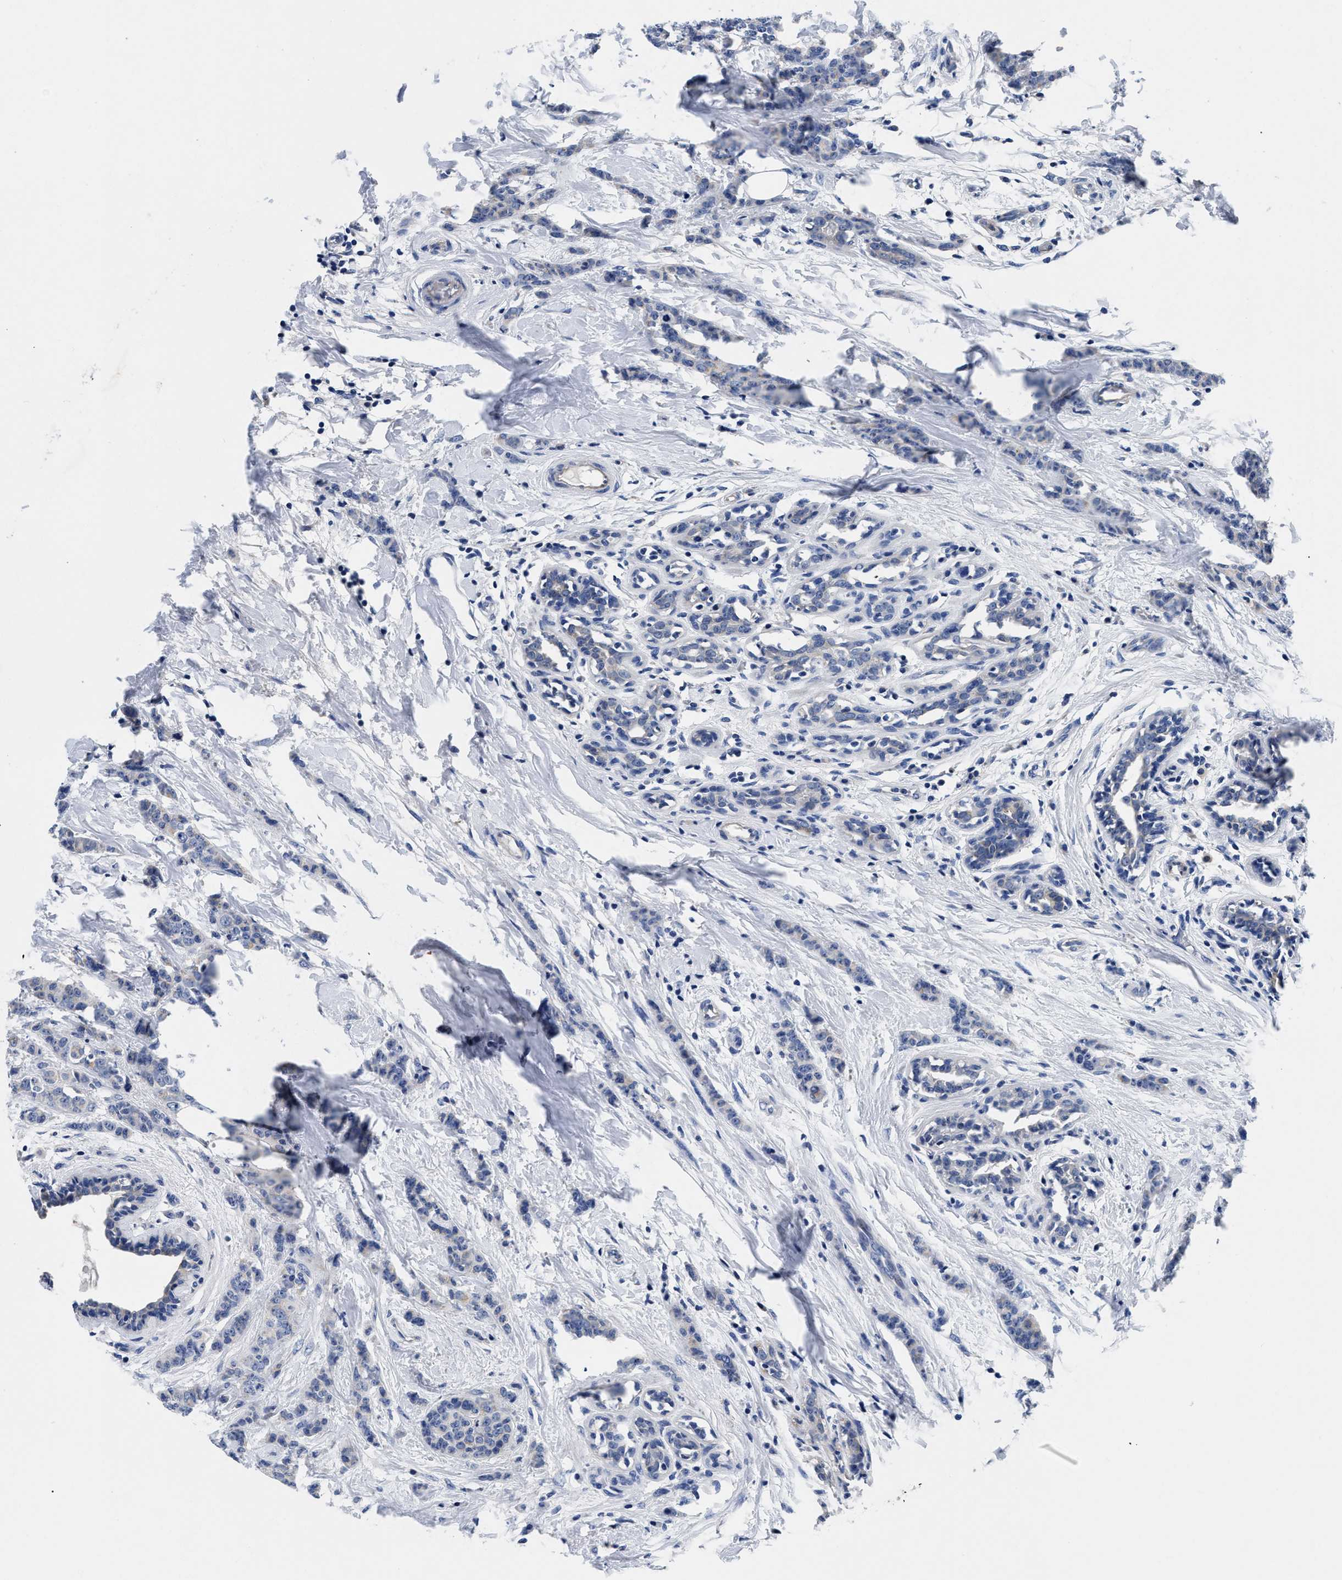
{"staining": {"intensity": "negative", "quantity": "none", "location": "none"}, "tissue": "breast cancer", "cell_type": "Tumor cells", "image_type": "cancer", "snomed": [{"axis": "morphology", "description": "Normal tissue, NOS"}, {"axis": "morphology", "description": "Duct carcinoma"}, {"axis": "topography", "description": "Breast"}], "caption": "High magnification brightfield microscopy of breast infiltrating ductal carcinoma stained with DAB (3,3'-diaminobenzidine) (brown) and counterstained with hematoxylin (blue): tumor cells show no significant positivity.", "gene": "SLC35F1", "patient": {"sex": "female", "age": 40}}